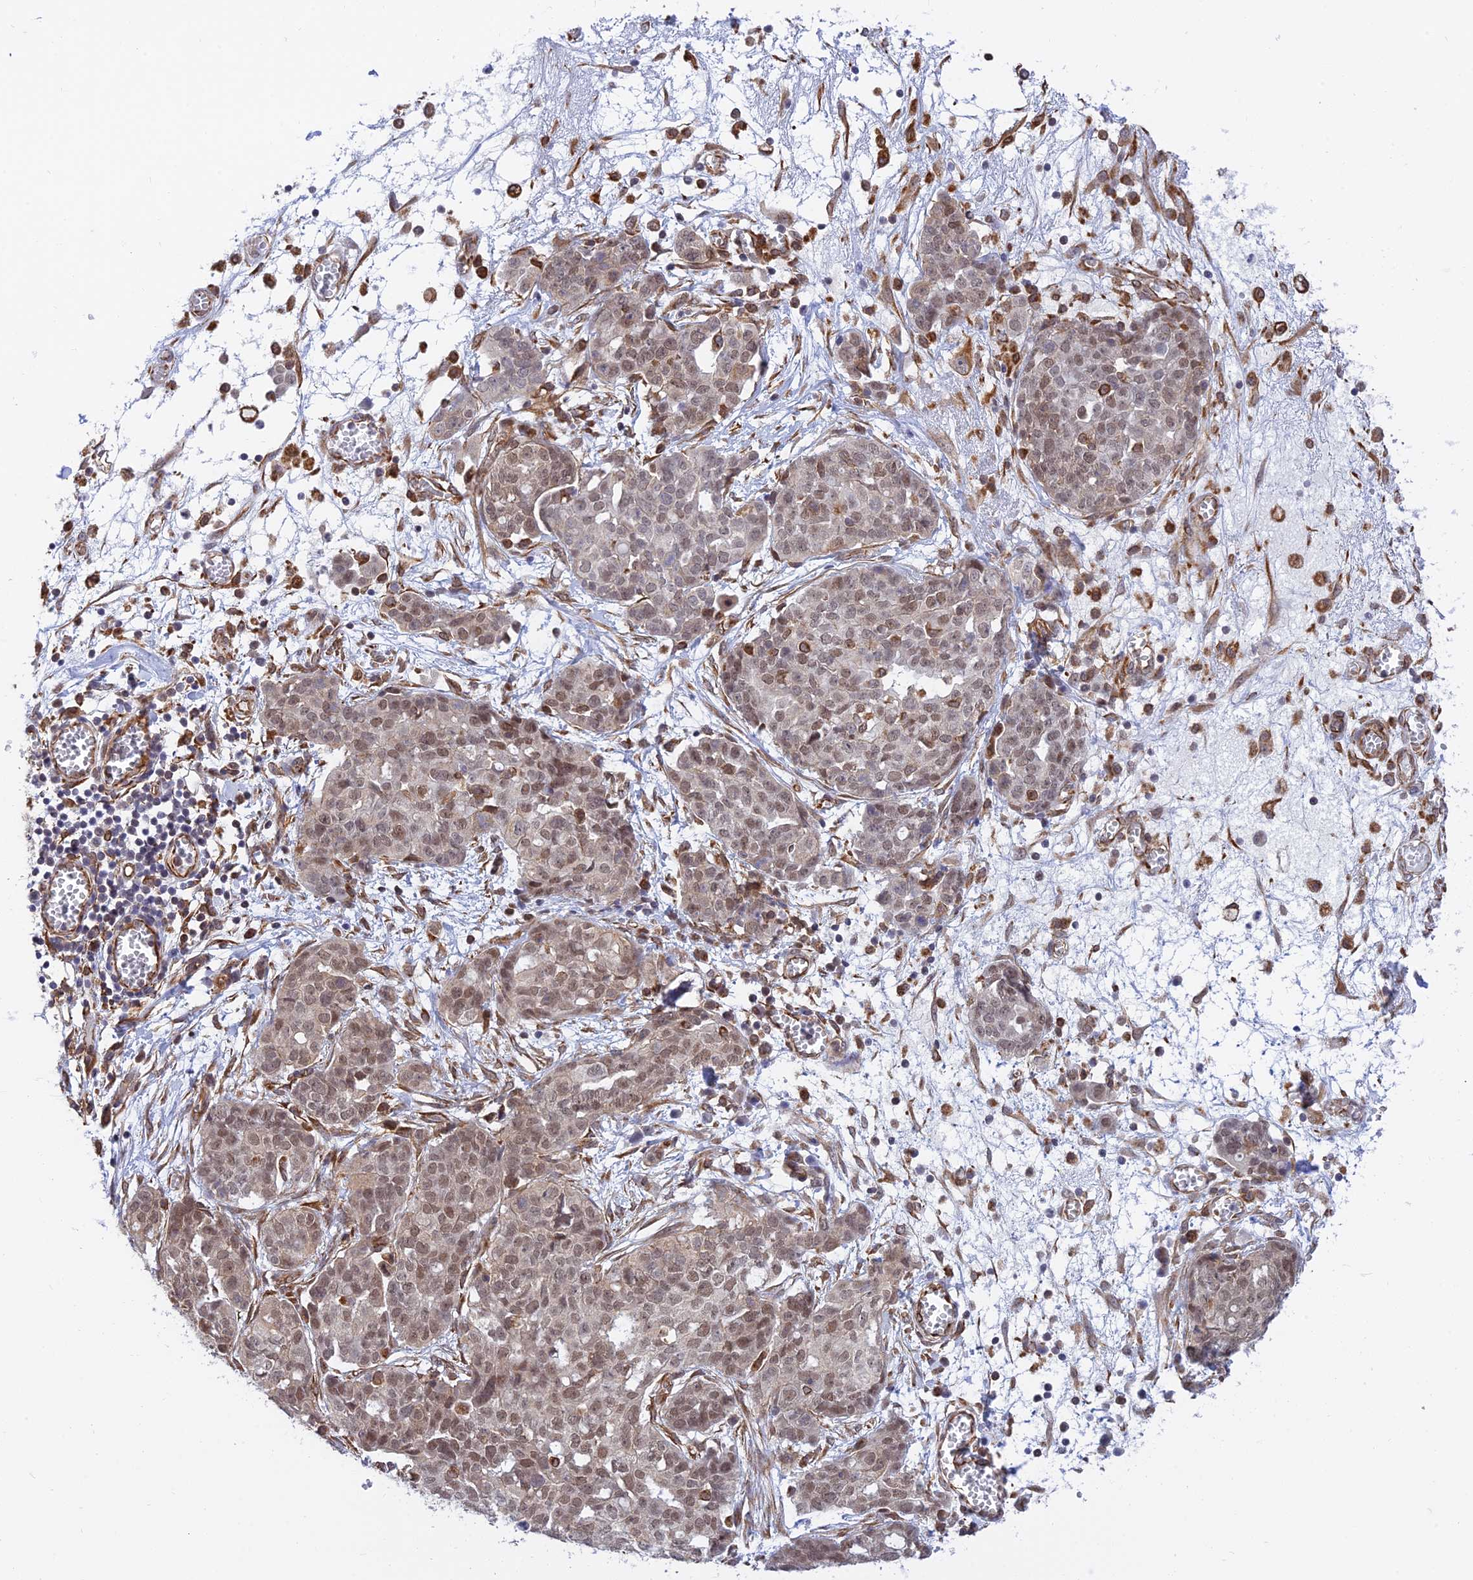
{"staining": {"intensity": "moderate", "quantity": ">75%", "location": "nuclear"}, "tissue": "ovarian cancer", "cell_type": "Tumor cells", "image_type": "cancer", "snomed": [{"axis": "morphology", "description": "Cystadenocarcinoma, serous, NOS"}, {"axis": "topography", "description": "Soft tissue"}, {"axis": "topography", "description": "Ovary"}], "caption": "High-magnification brightfield microscopy of ovarian serous cystadenocarcinoma stained with DAB (3,3'-diaminobenzidine) (brown) and counterstained with hematoxylin (blue). tumor cells exhibit moderate nuclear expression is identified in about>75% of cells.", "gene": "PAGR1", "patient": {"sex": "female", "age": 57}}